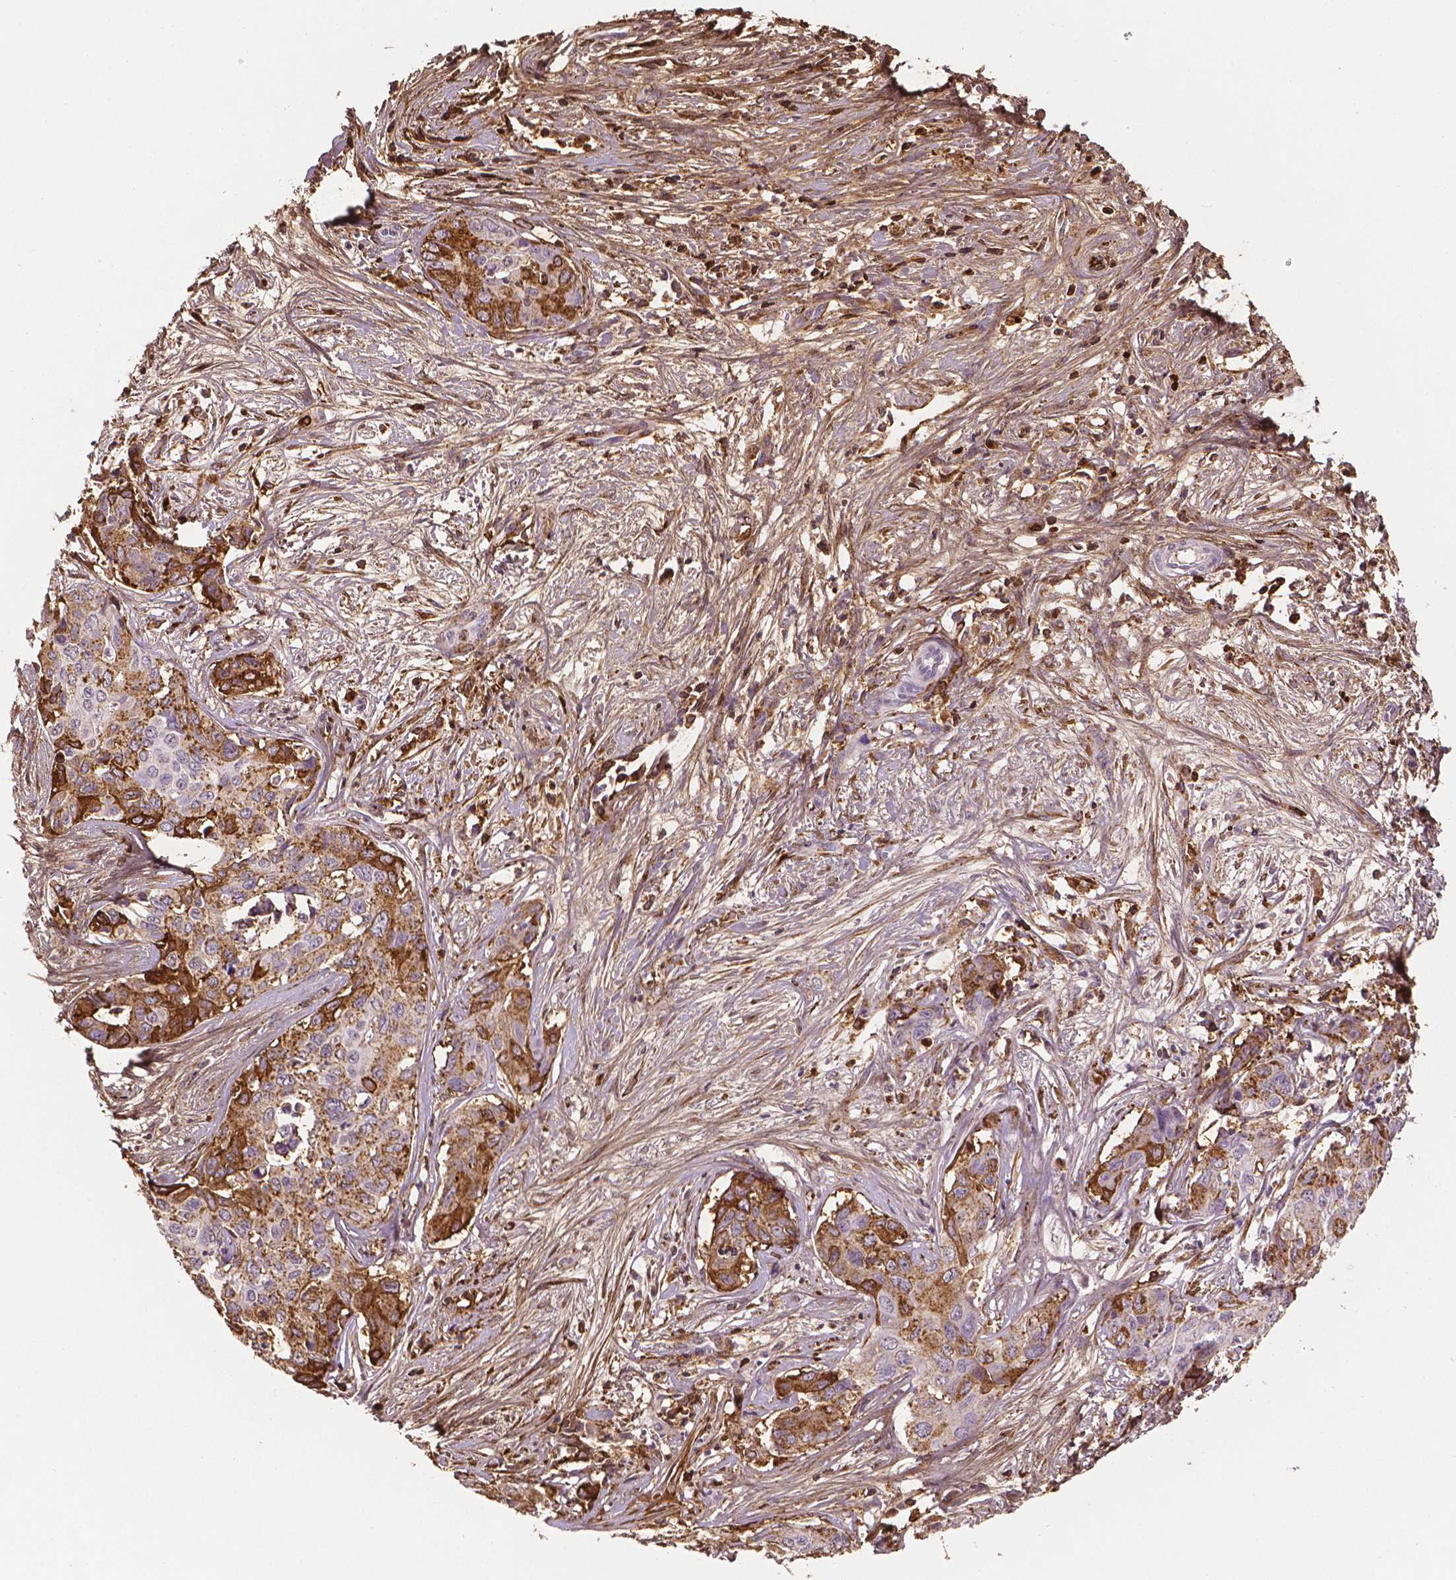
{"staining": {"intensity": "moderate", "quantity": ">75%", "location": "cytoplasmic/membranous"}, "tissue": "liver cancer", "cell_type": "Tumor cells", "image_type": "cancer", "snomed": [{"axis": "morphology", "description": "Cholangiocarcinoma"}, {"axis": "topography", "description": "Liver"}], "caption": "Cholangiocarcinoma (liver) stained with DAB immunohistochemistry (IHC) reveals medium levels of moderate cytoplasmic/membranous expression in about >75% of tumor cells.", "gene": "DCN", "patient": {"sex": "female", "age": 65}}